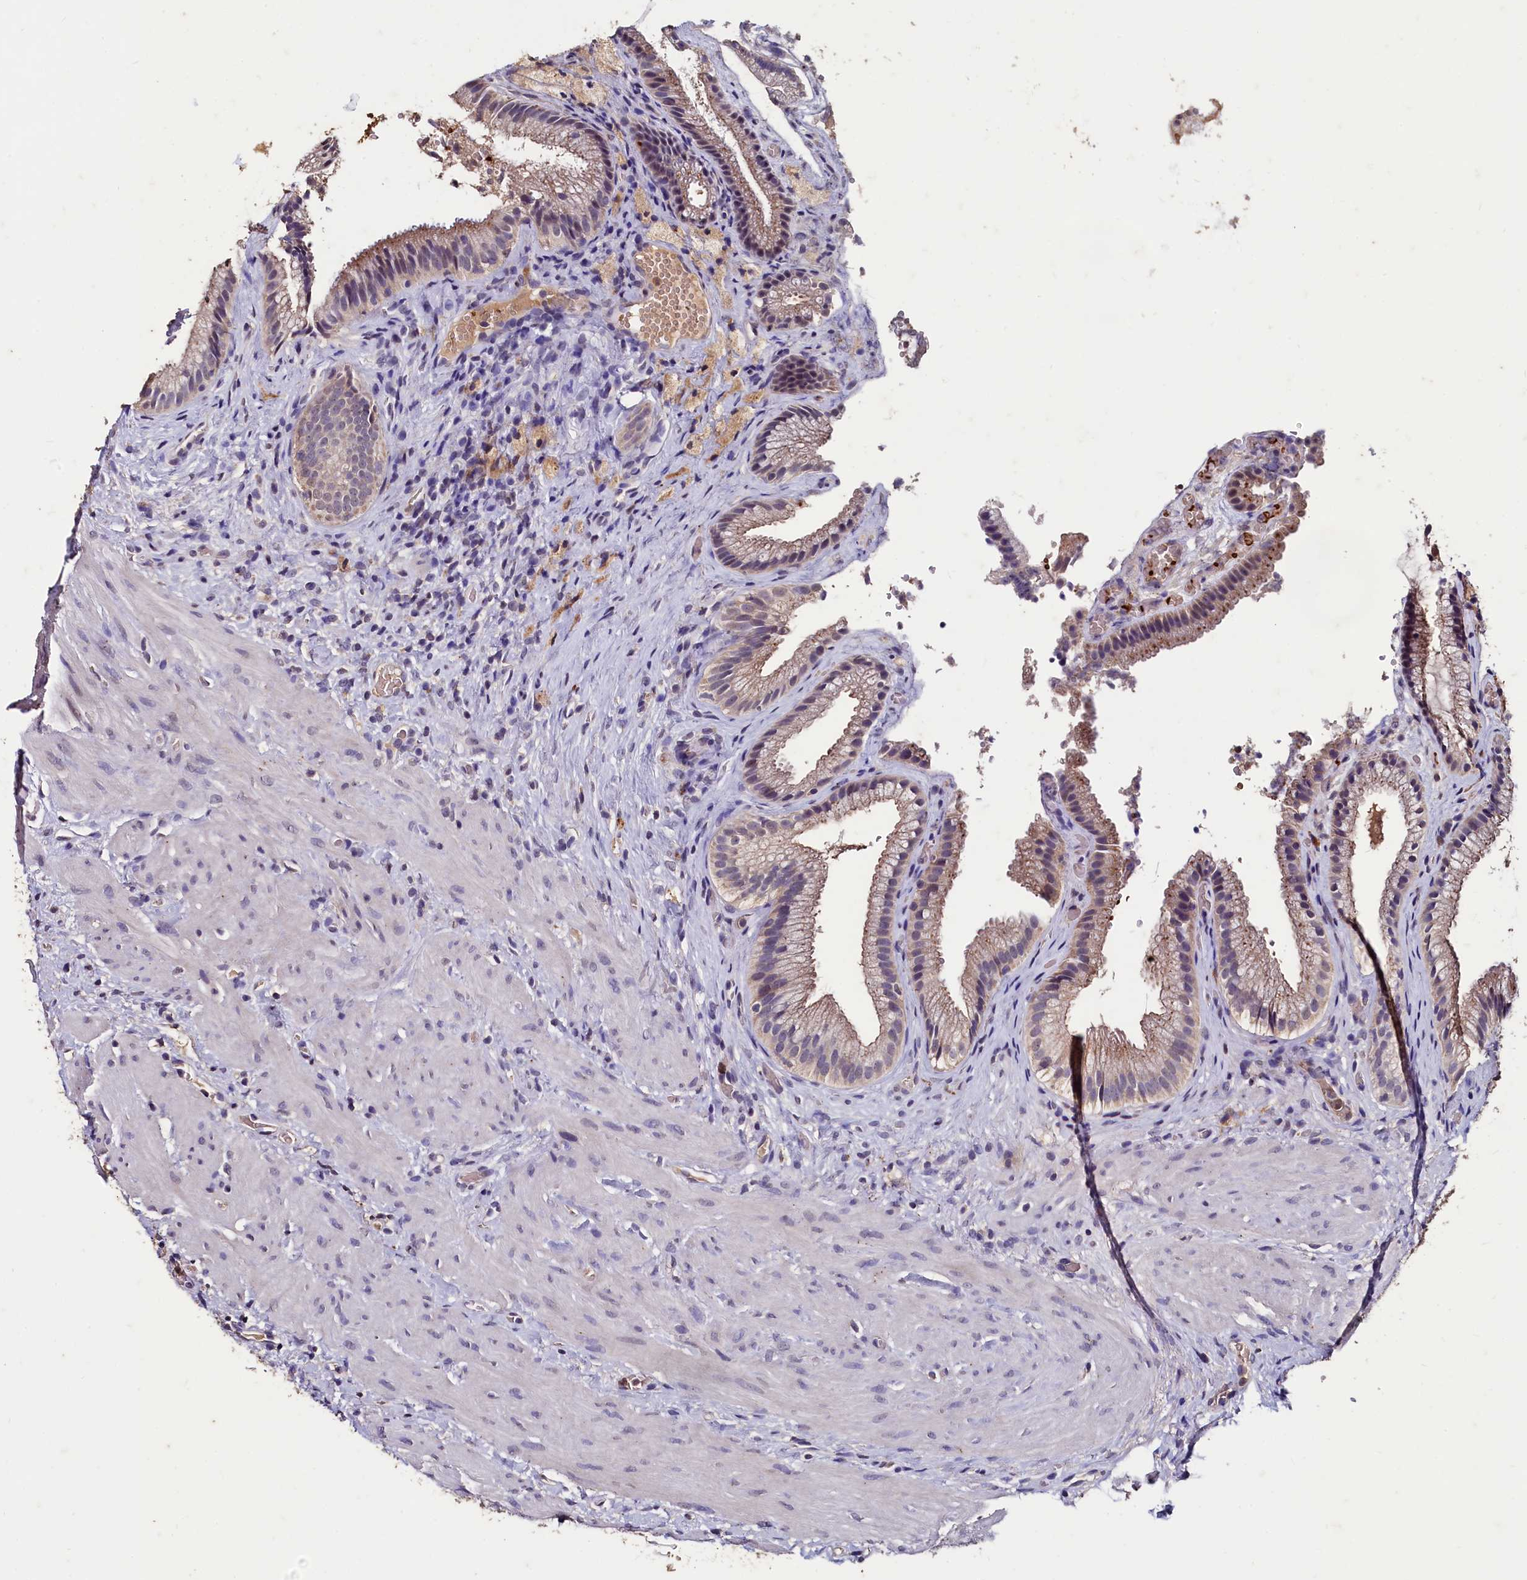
{"staining": {"intensity": "moderate", "quantity": "25%-75%", "location": "cytoplasmic/membranous"}, "tissue": "gallbladder", "cell_type": "Glandular cells", "image_type": "normal", "snomed": [{"axis": "morphology", "description": "Normal tissue, NOS"}, {"axis": "morphology", "description": "Inflammation, NOS"}, {"axis": "topography", "description": "Gallbladder"}], "caption": "DAB (3,3'-diaminobenzidine) immunohistochemical staining of unremarkable gallbladder shows moderate cytoplasmic/membranous protein staining in about 25%-75% of glandular cells. The staining was performed using DAB (3,3'-diaminobenzidine) to visualize the protein expression in brown, while the nuclei were stained in blue with hematoxylin (Magnification: 20x).", "gene": "CSTPP1", "patient": {"sex": "male", "age": 51}}